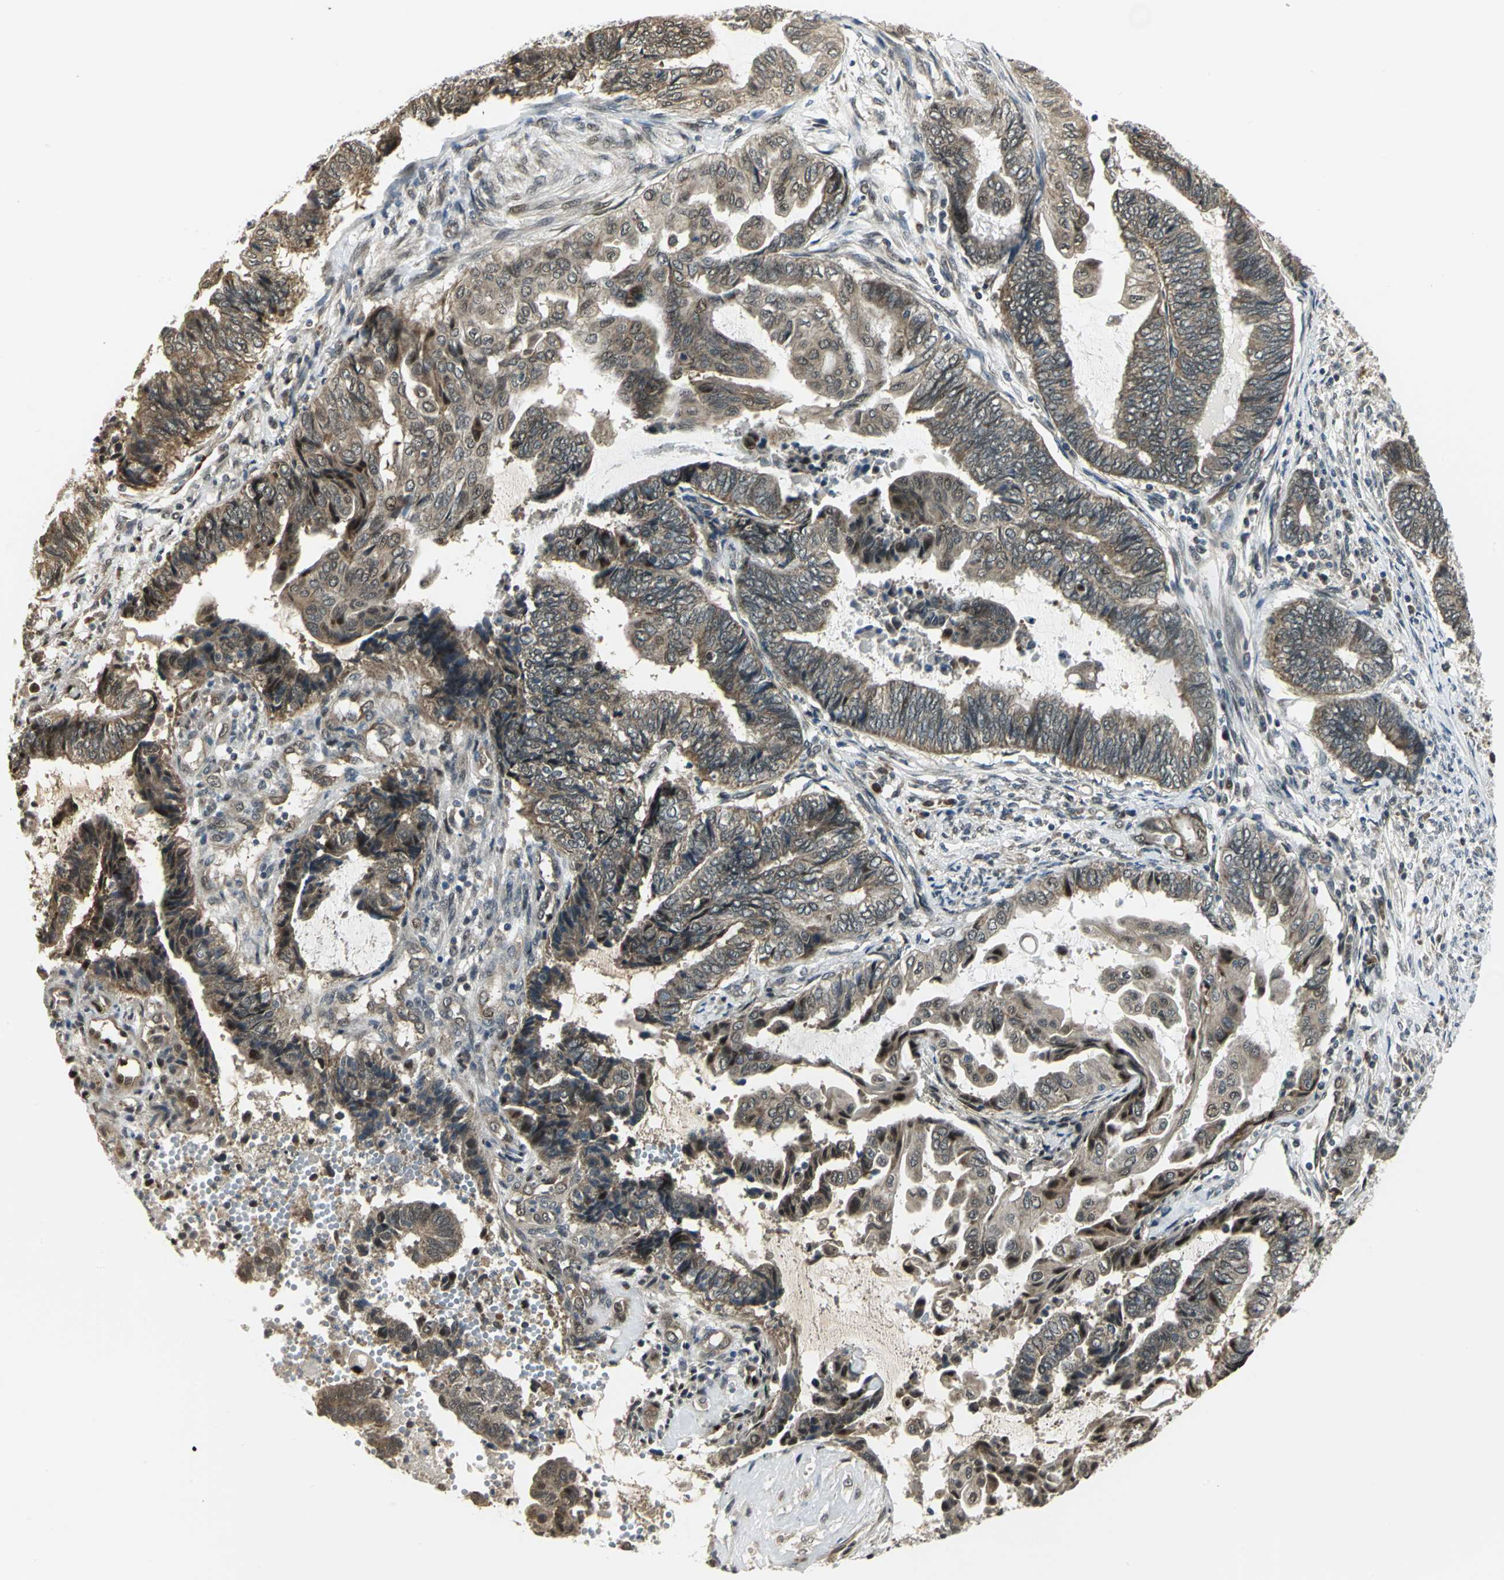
{"staining": {"intensity": "moderate", "quantity": ">75%", "location": "cytoplasmic/membranous"}, "tissue": "endometrial cancer", "cell_type": "Tumor cells", "image_type": "cancer", "snomed": [{"axis": "morphology", "description": "Adenocarcinoma, NOS"}, {"axis": "topography", "description": "Uterus"}, {"axis": "topography", "description": "Endometrium"}], "caption": "Immunohistochemistry histopathology image of neoplastic tissue: endometrial cancer (adenocarcinoma) stained using immunohistochemistry (IHC) reveals medium levels of moderate protein expression localized specifically in the cytoplasmic/membranous of tumor cells, appearing as a cytoplasmic/membranous brown color.", "gene": "PSMC4", "patient": {"sex": "female", "age": 70}}